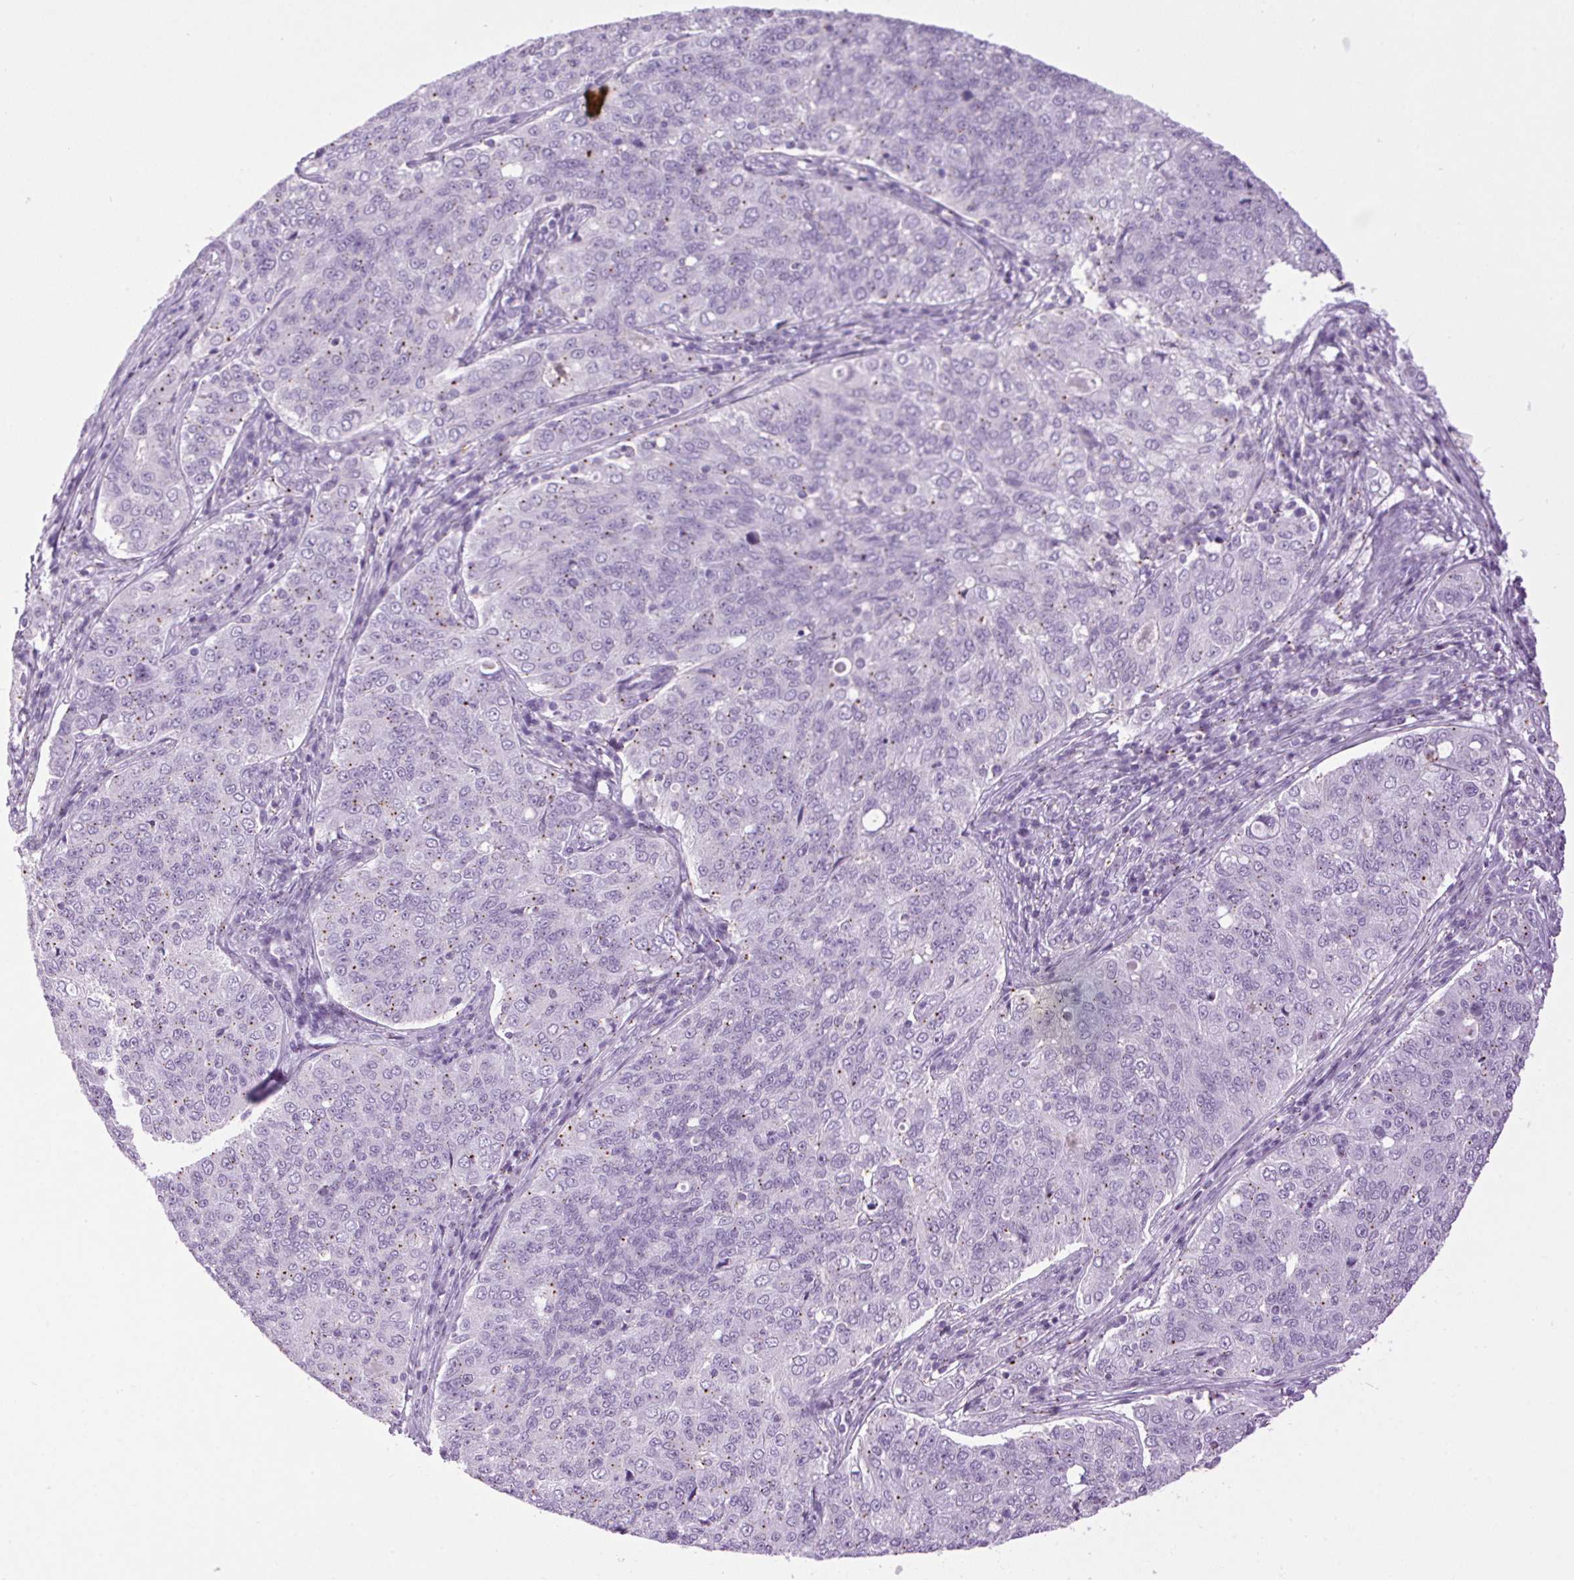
{"staining": {"intensity": "moderate", "quantity": "<25%", "location": "cytoplasmic/membranous"}, "tissue": "endometrial cancer", "cell_type": "Tumor cells", "image_type": "cancer", "snomed": [{"axis": "morphology", "description": "Adenocarcinoma, NOS"}, {"axis": "topography", "description": "Endometrium"}], "caption": "Endometrial adenocarcinoma tissue displays moderate cytoplasmic/membranous positivity in about <25% of tumor cells The protein is stained brown, and the nuclei are stained in blue (DAB IHC with brightfield microscopy, high magnification).", "gene": "TMEM88B", "patient": {"sex": "female", "age": 43}}